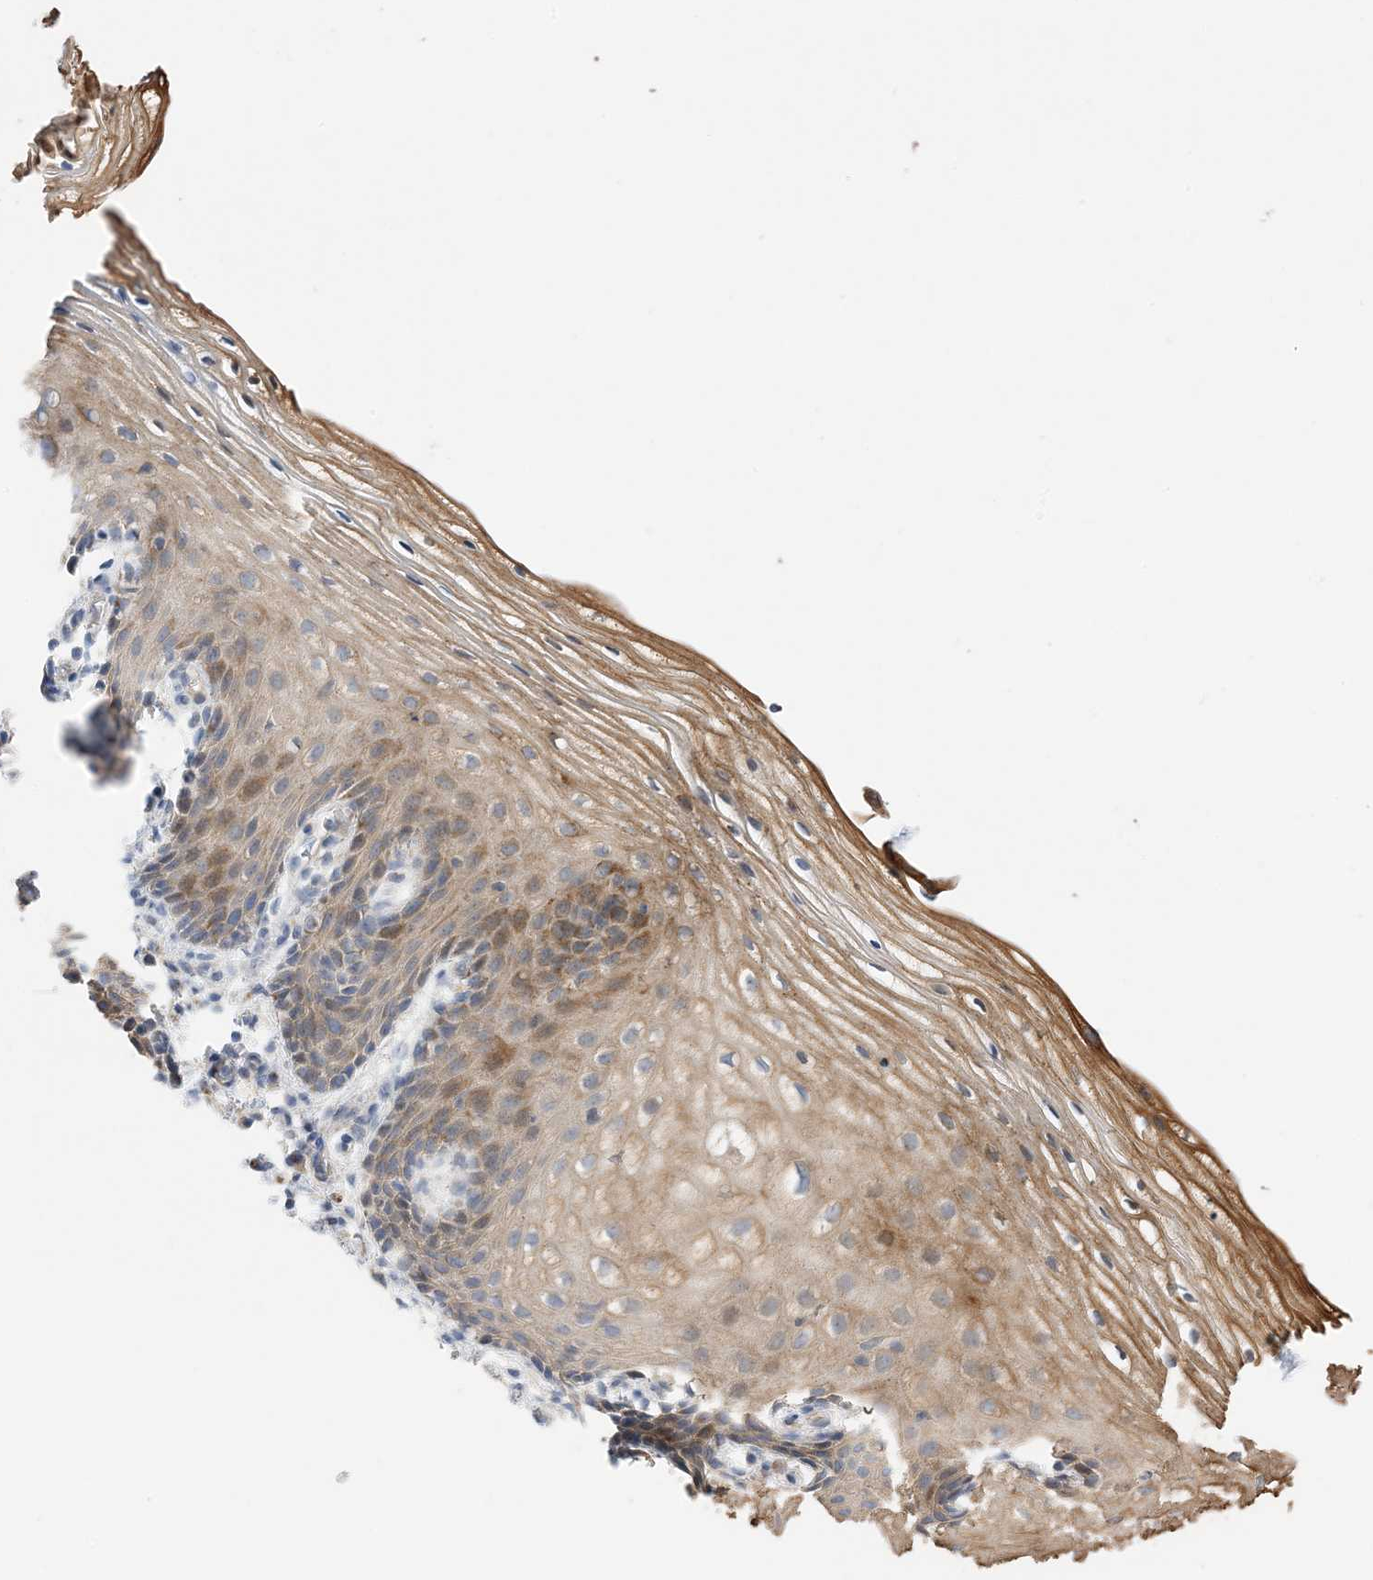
{"staining": {"intensity": "moderate", "quantity": ">75%", "location": "cytoplasmic/membranous"}, "tissue": "vagina", "cell_type": "Squamous epithelial cells", "image_type": "normal", "snomed": [{"axis": "morphology", "description": "Normal tissue, NOS"}, {"axis": "topography", "description": "Vagina"}], "caption": "This micrograph exhibits normal vagina stained with immunohistochemistry (IHC) to label a protein in brown. The cytoplasmic/membranous of squamous epithelial cells show moderate positivity for the protein. Nuclei are counter-stained blue.", "gene": "PLK4", "patient": {"sex": "female", "age": 60}}